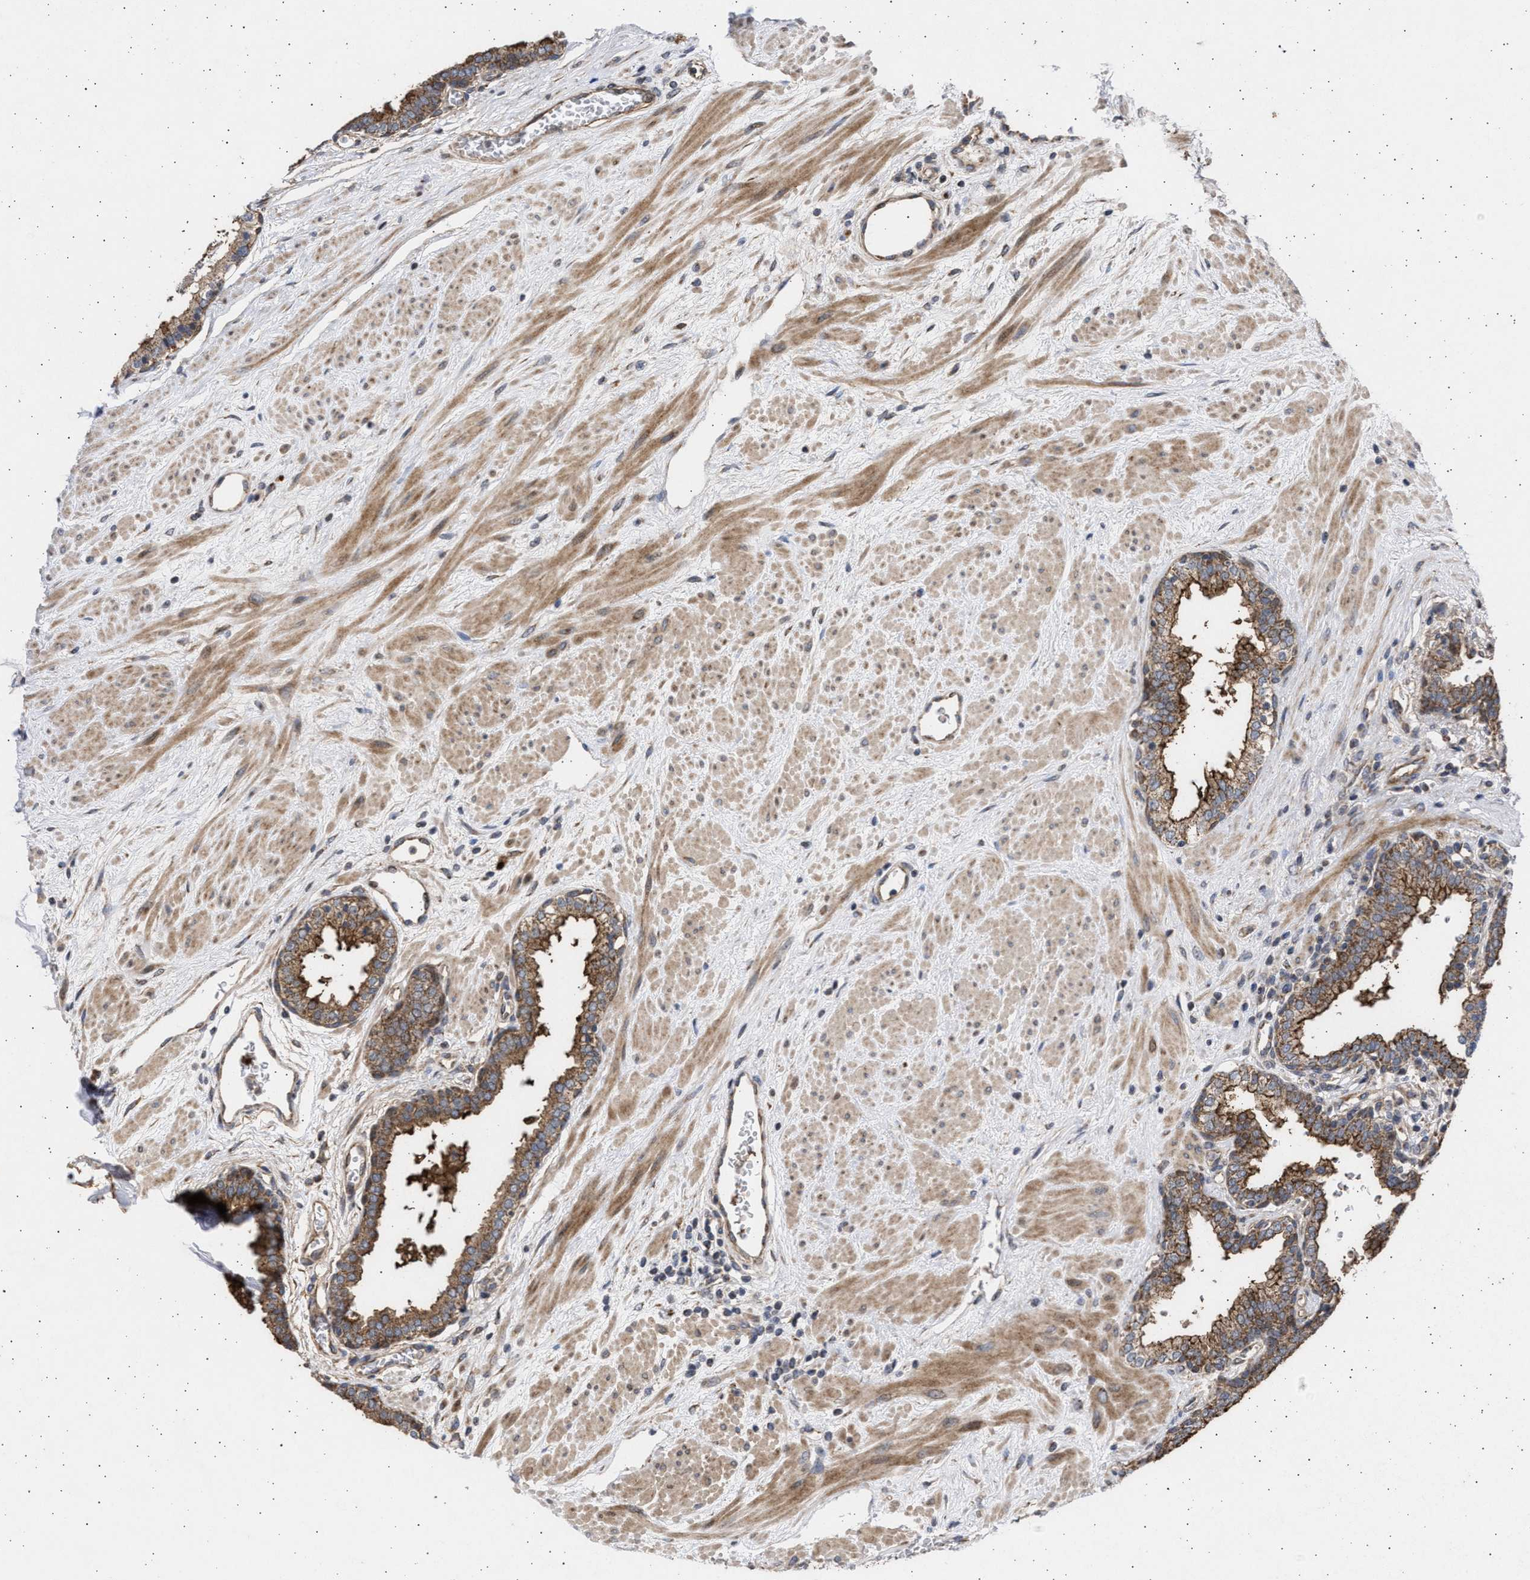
{"staining": {"intensity": "strong", "quantity": ">75%", "location": "cytoplasmic/membranous"}, "tissue": "prostate", "cell_type": "Glandular cells", "image_type": "normal", "snomed": [{"axis": "morphology", "description": "Normal tissue, NOS"}, {"axis": "topography", "description": "Prostate"}], "caption": "Immunohistochemical staining of benign prostate exhibits high levels of strong cytoplasmic/membranous positivity in about >75% of glandular cells. (Brightfield microscopy of DAB IHC at high magnification).", "gene": "TTC19", "patient": {"sex": "male", "age": 51}}